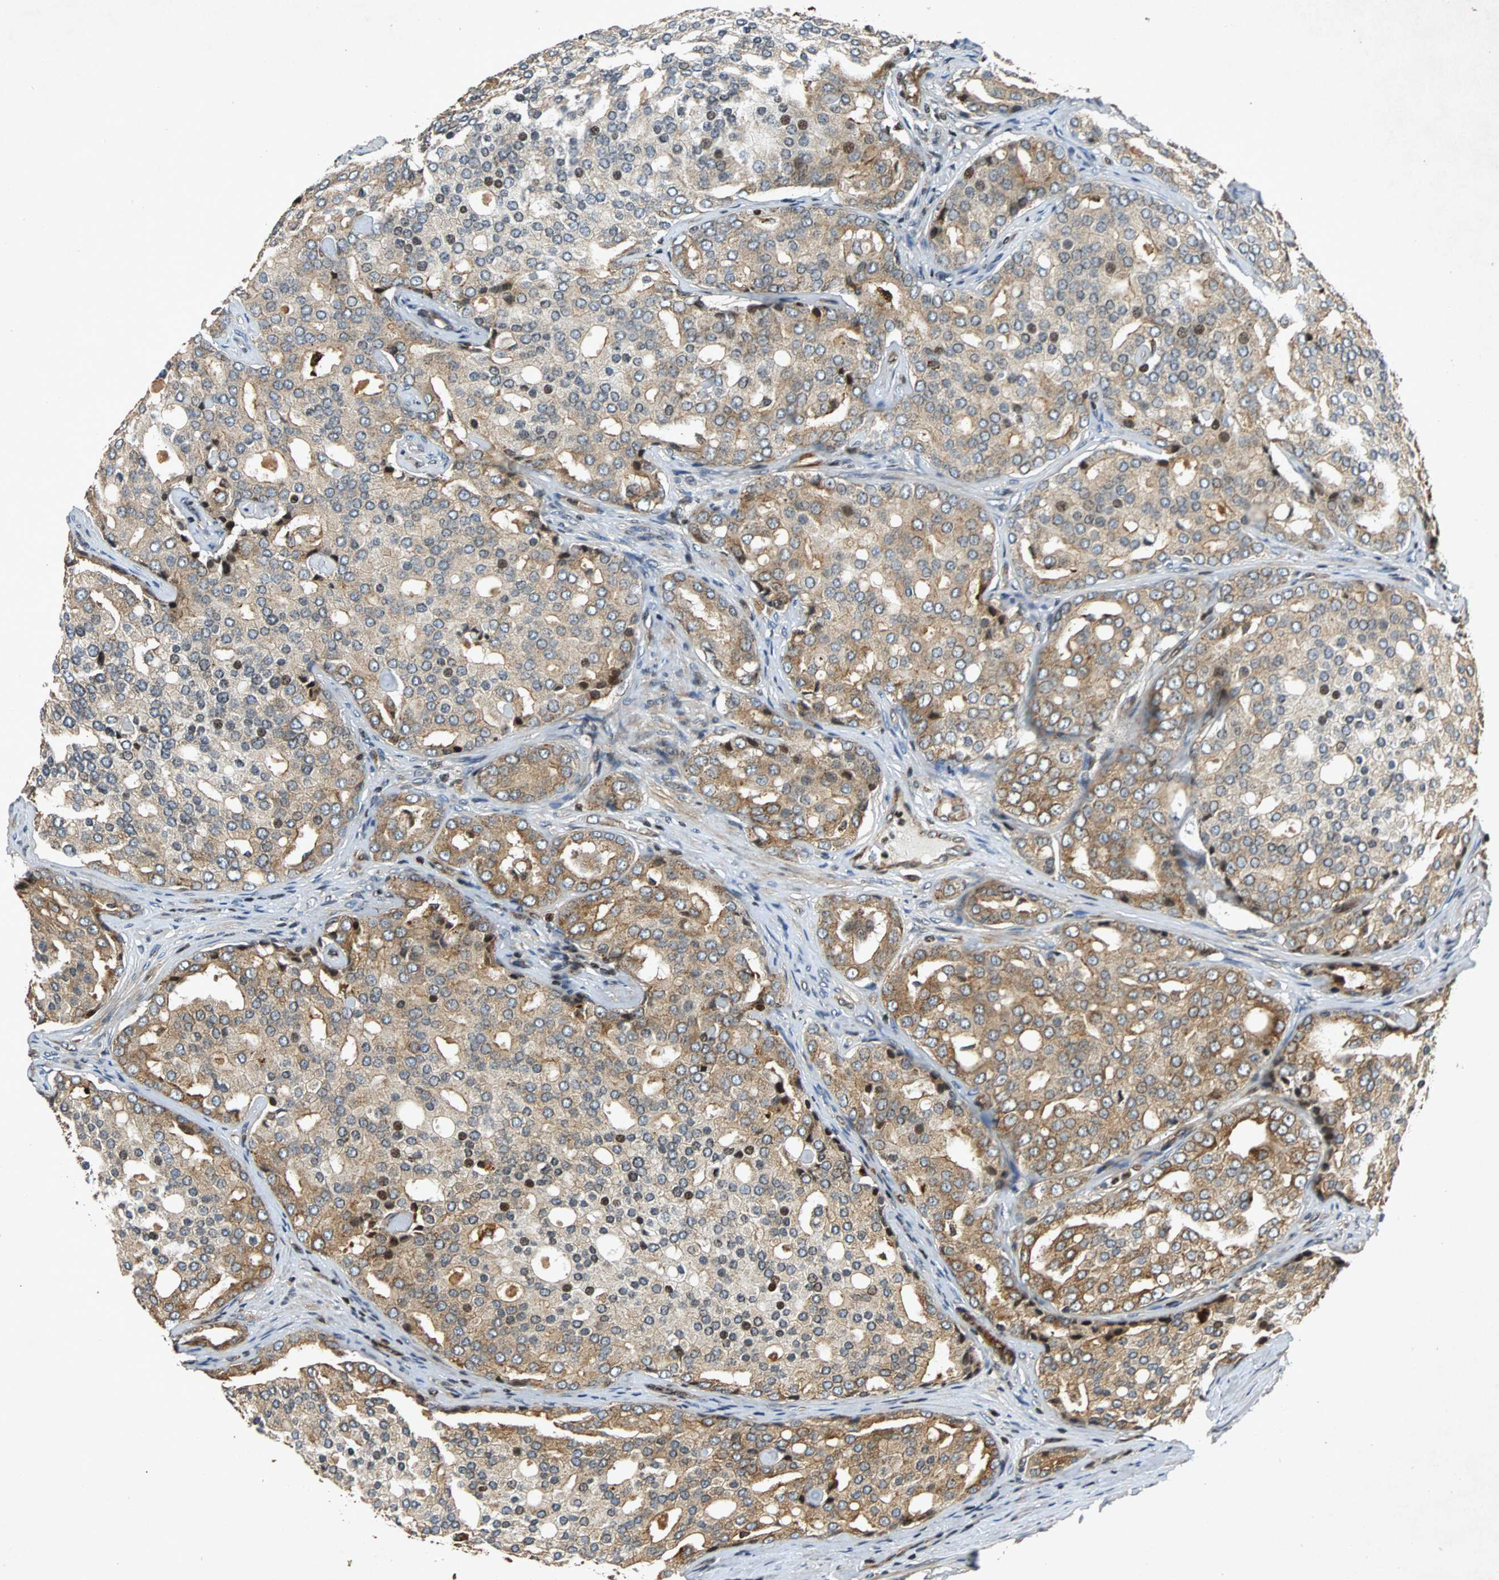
{"staining": {"intensity": "moderate", "quantity": "25%-75%", "location": "cytoplasmic/membranous"}, "tissue": "prostate cancer", "cell_type": "Tumor cells", "image_type": "cancer", "snomed": [{"axis": "morphology", "description": "Adenocarcinoma, High grade"}, {"axis": "topography", "description": "Prostate"}], "caption": "Human prostate cancer stained with a protein marker reveals moderate staining in tumor cells.", "gene": "TUBA4A", "patient": {"sex": "male", "age": 64}}